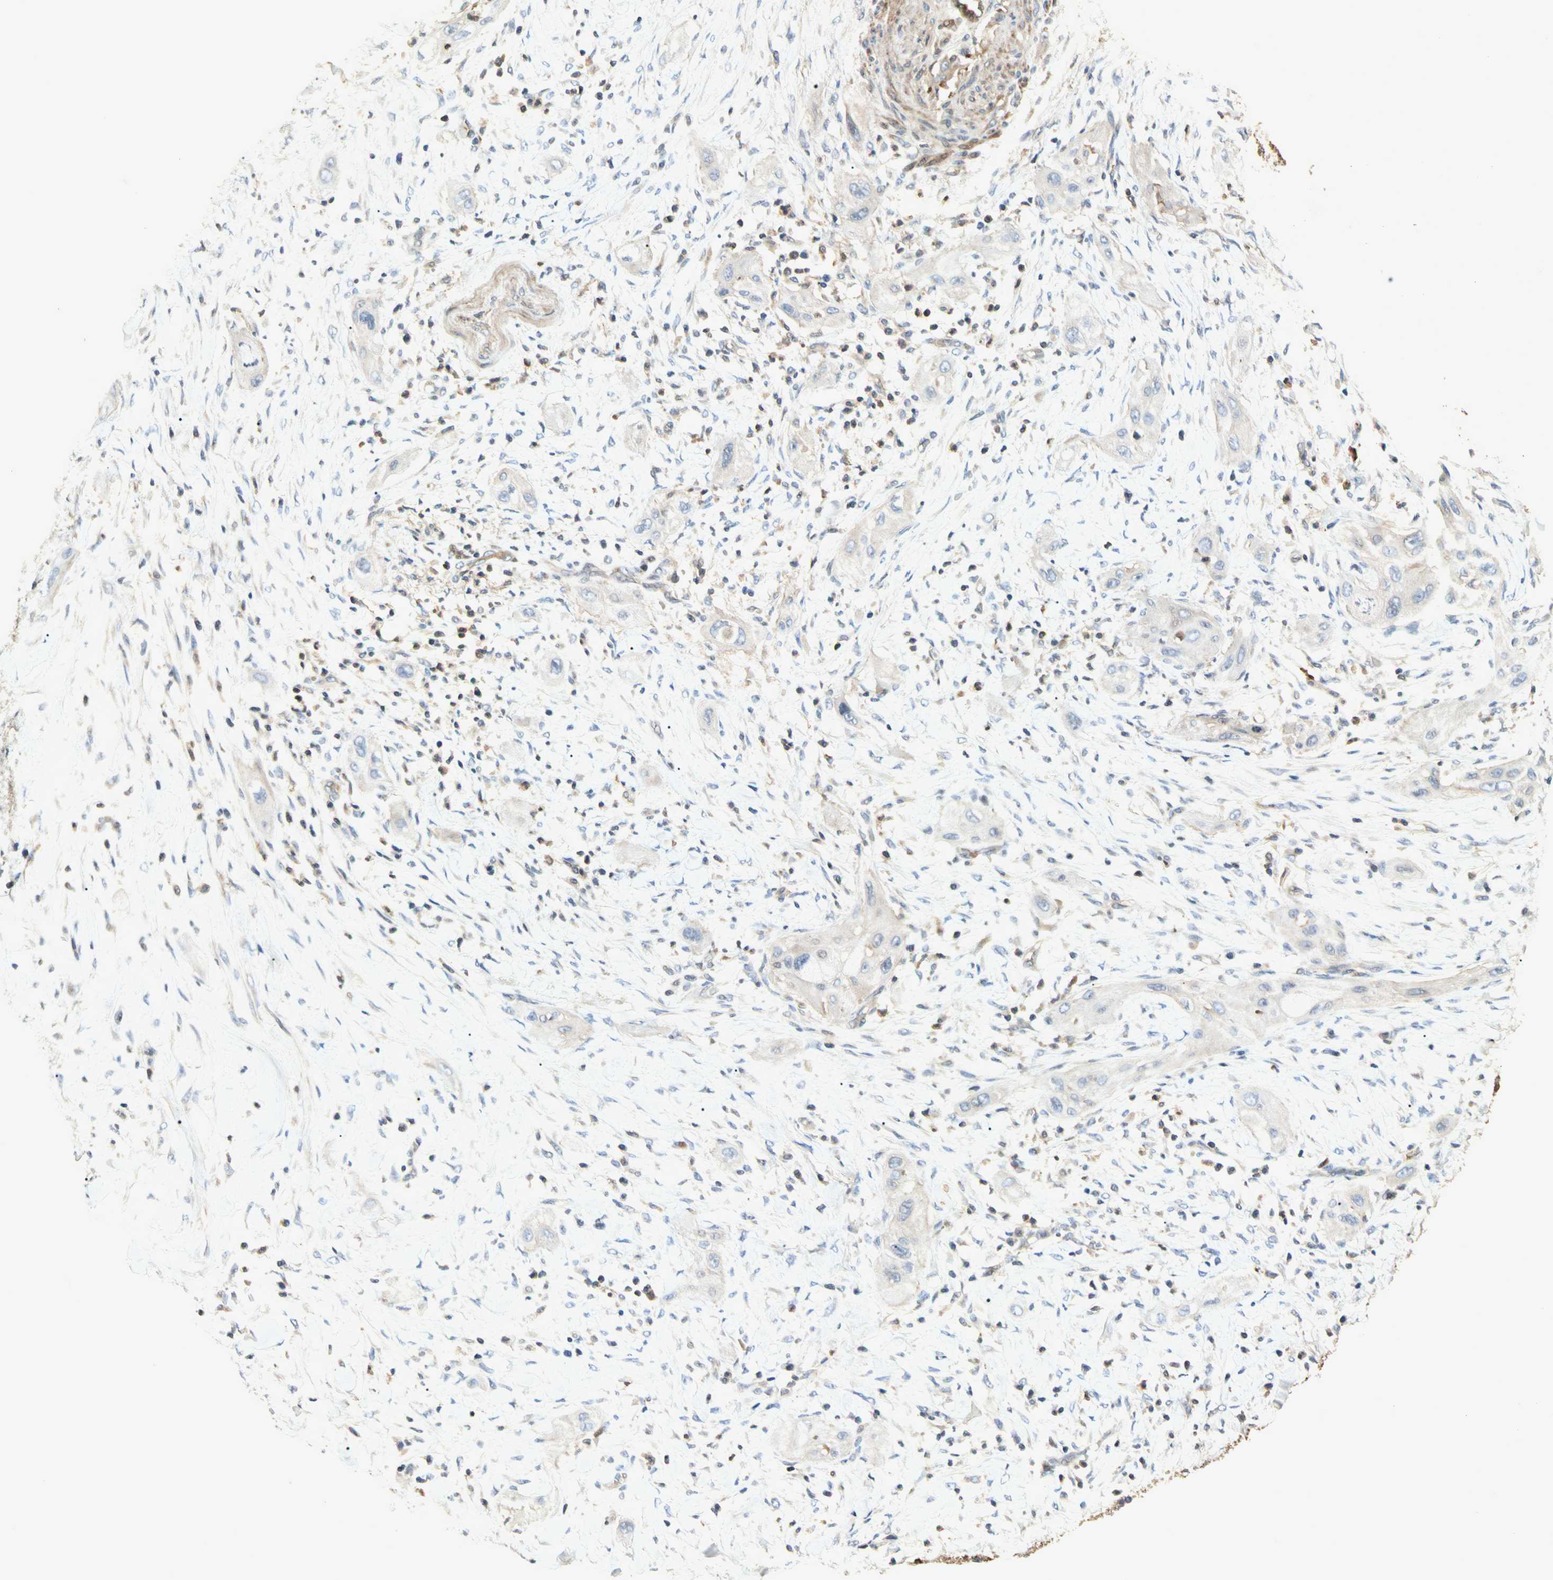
{"staining": {"intensity": "negative", "quantity": "none", "location": "none"}, "tissue": "lung cancer", "cell_type": "Tumor cells", "image_type": "cancer", "snomed": [{"axis": "morphology", "description": "Squamous cell carcinoma, NOS"}, {"axis": "topography", "description": "Lung"}], "caption": "Lung cancer (squamous cell carcinoma) was stained to show a protein in brown. There is no significant expression in tumor cells.", "gene": "CRTAC1", "patient": {"sex": "female", "age": 47}}